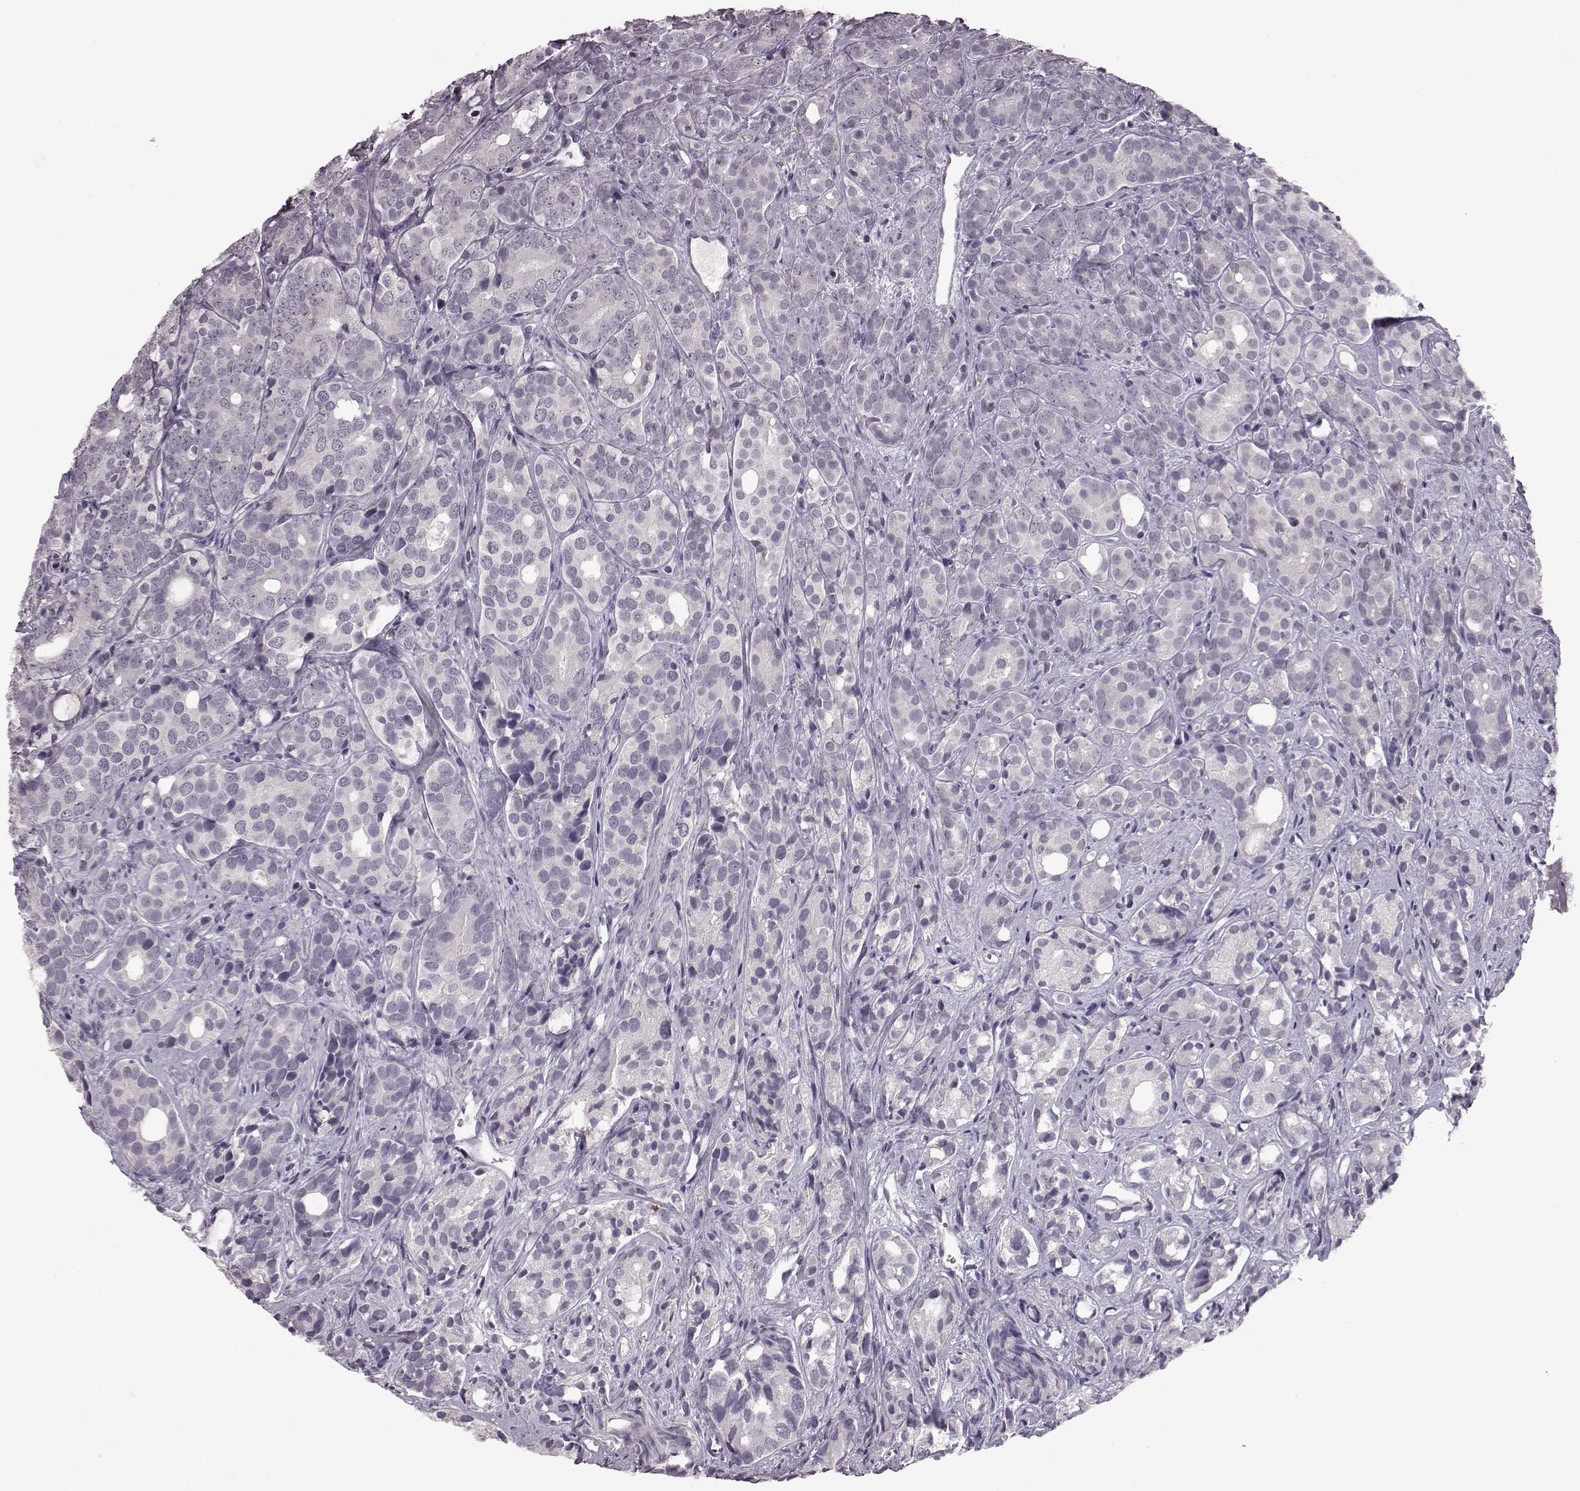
{"staining": {"intensity": "negative", "quantity": "none", "location": "none"}, "tissue": "prostate cancer", "cell_type": "Tumor cells", "image_type": "cancer", "snomed": [{"axis": "morphology", "description": "Adenocarcinoma, High grade"}, {"axis": "topography", "description": "Prostate"}], "caption": "Tumor cells are negative for protein expression in human prostate cancer.", "gene": "LHB", "patient": {"sex": "male", "age": 84}}